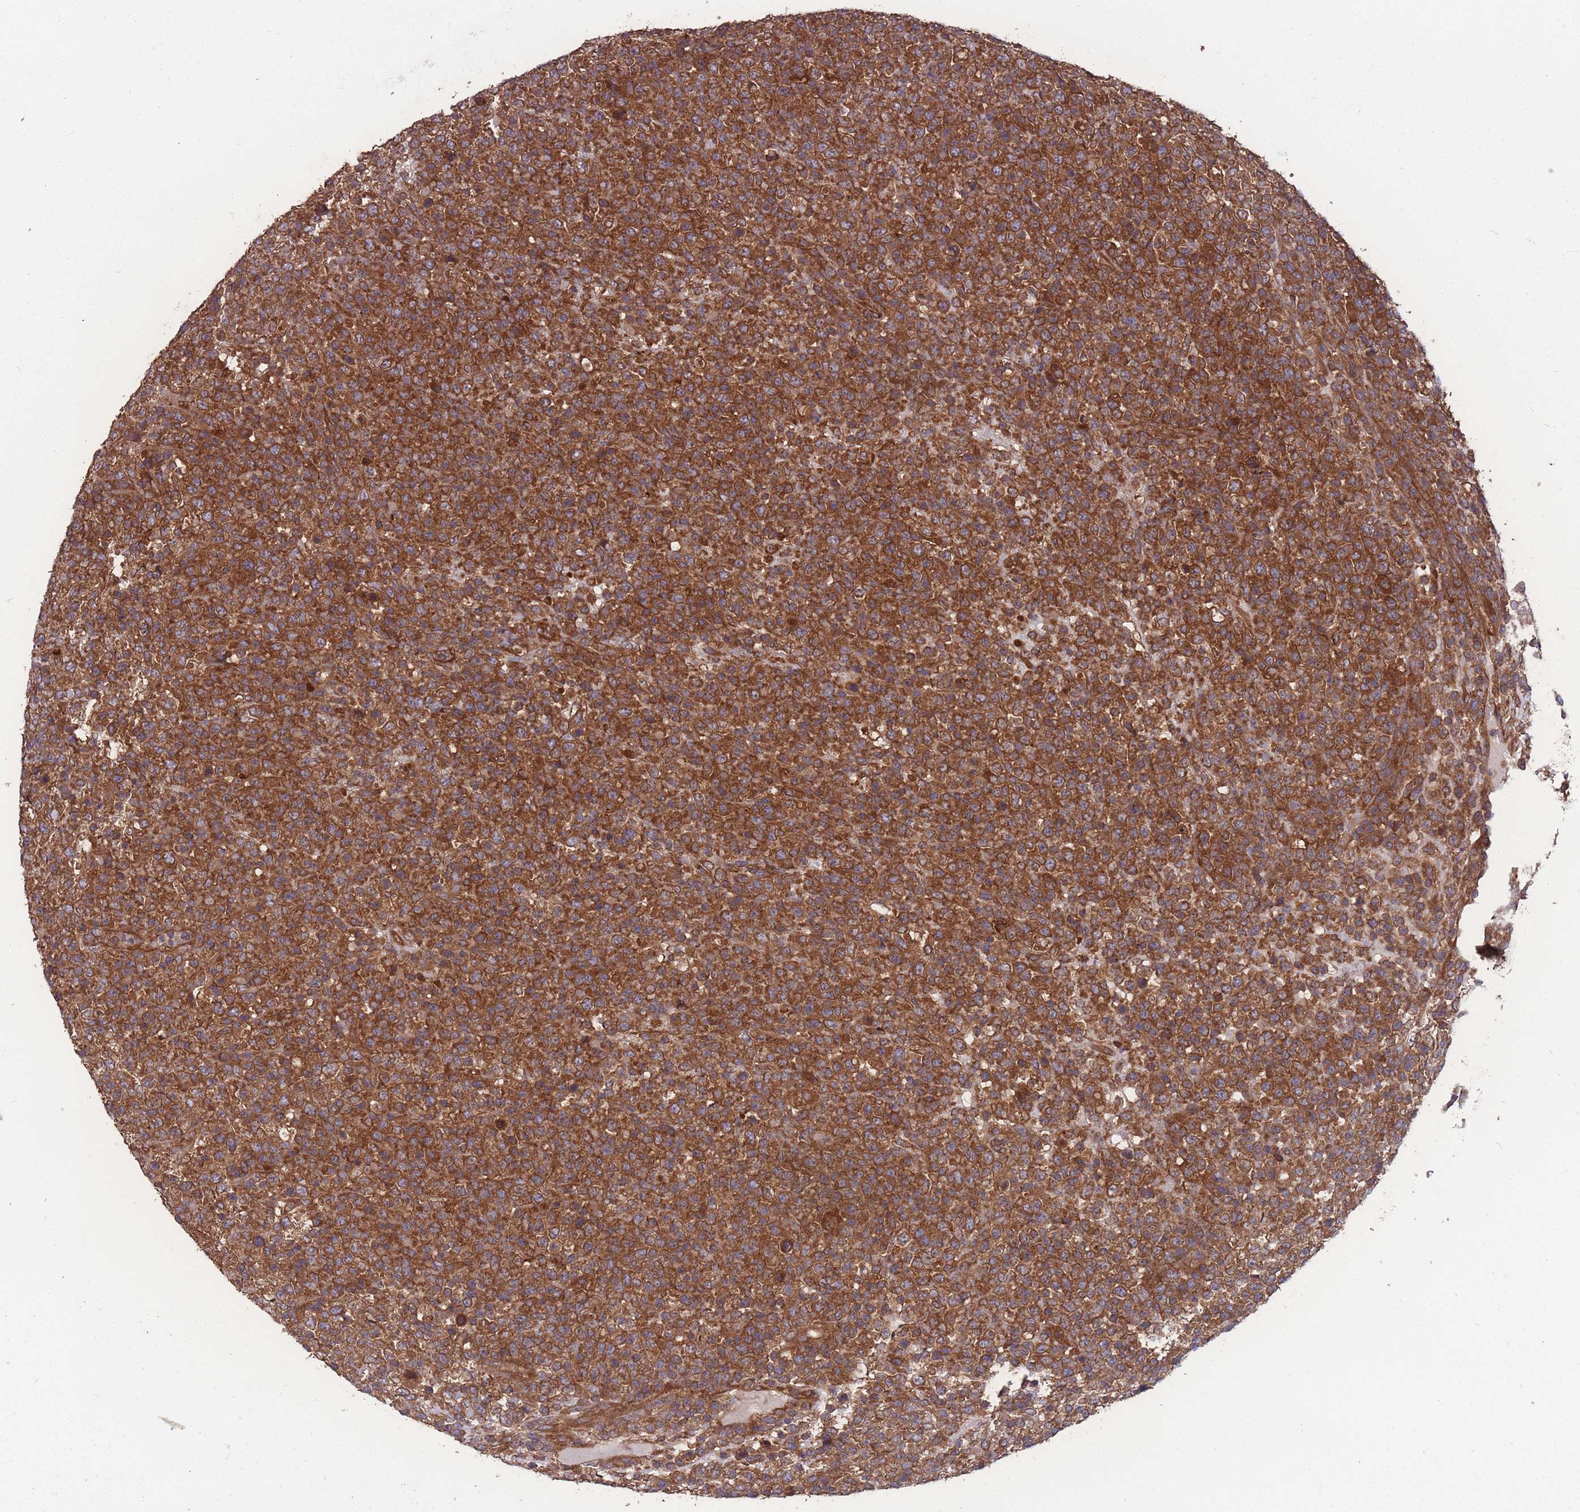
{"staining": {"intensity": "strong", "quantity": ">75%", "location": "cytoplasmic/membranous"}, "tissue": "lymphoma", "cell_type": "Tumor cells", "image_type": "cancer", "snomed": [{"axis": "morphology", "description": "Malignant lymphoma, non-Hodgkin's type, High grade"}, {"axis": "topography", "description": "Colon"}], "caption": "A histopathology image of high-grade malignant lymphoma, non-Hodgkin's type stained for a protein demonstrates strong cytoplasmic/membranous brown staining in tumor cells.", "gene": "ZPR1", "patient": {"sex": "female", "age": 53}}